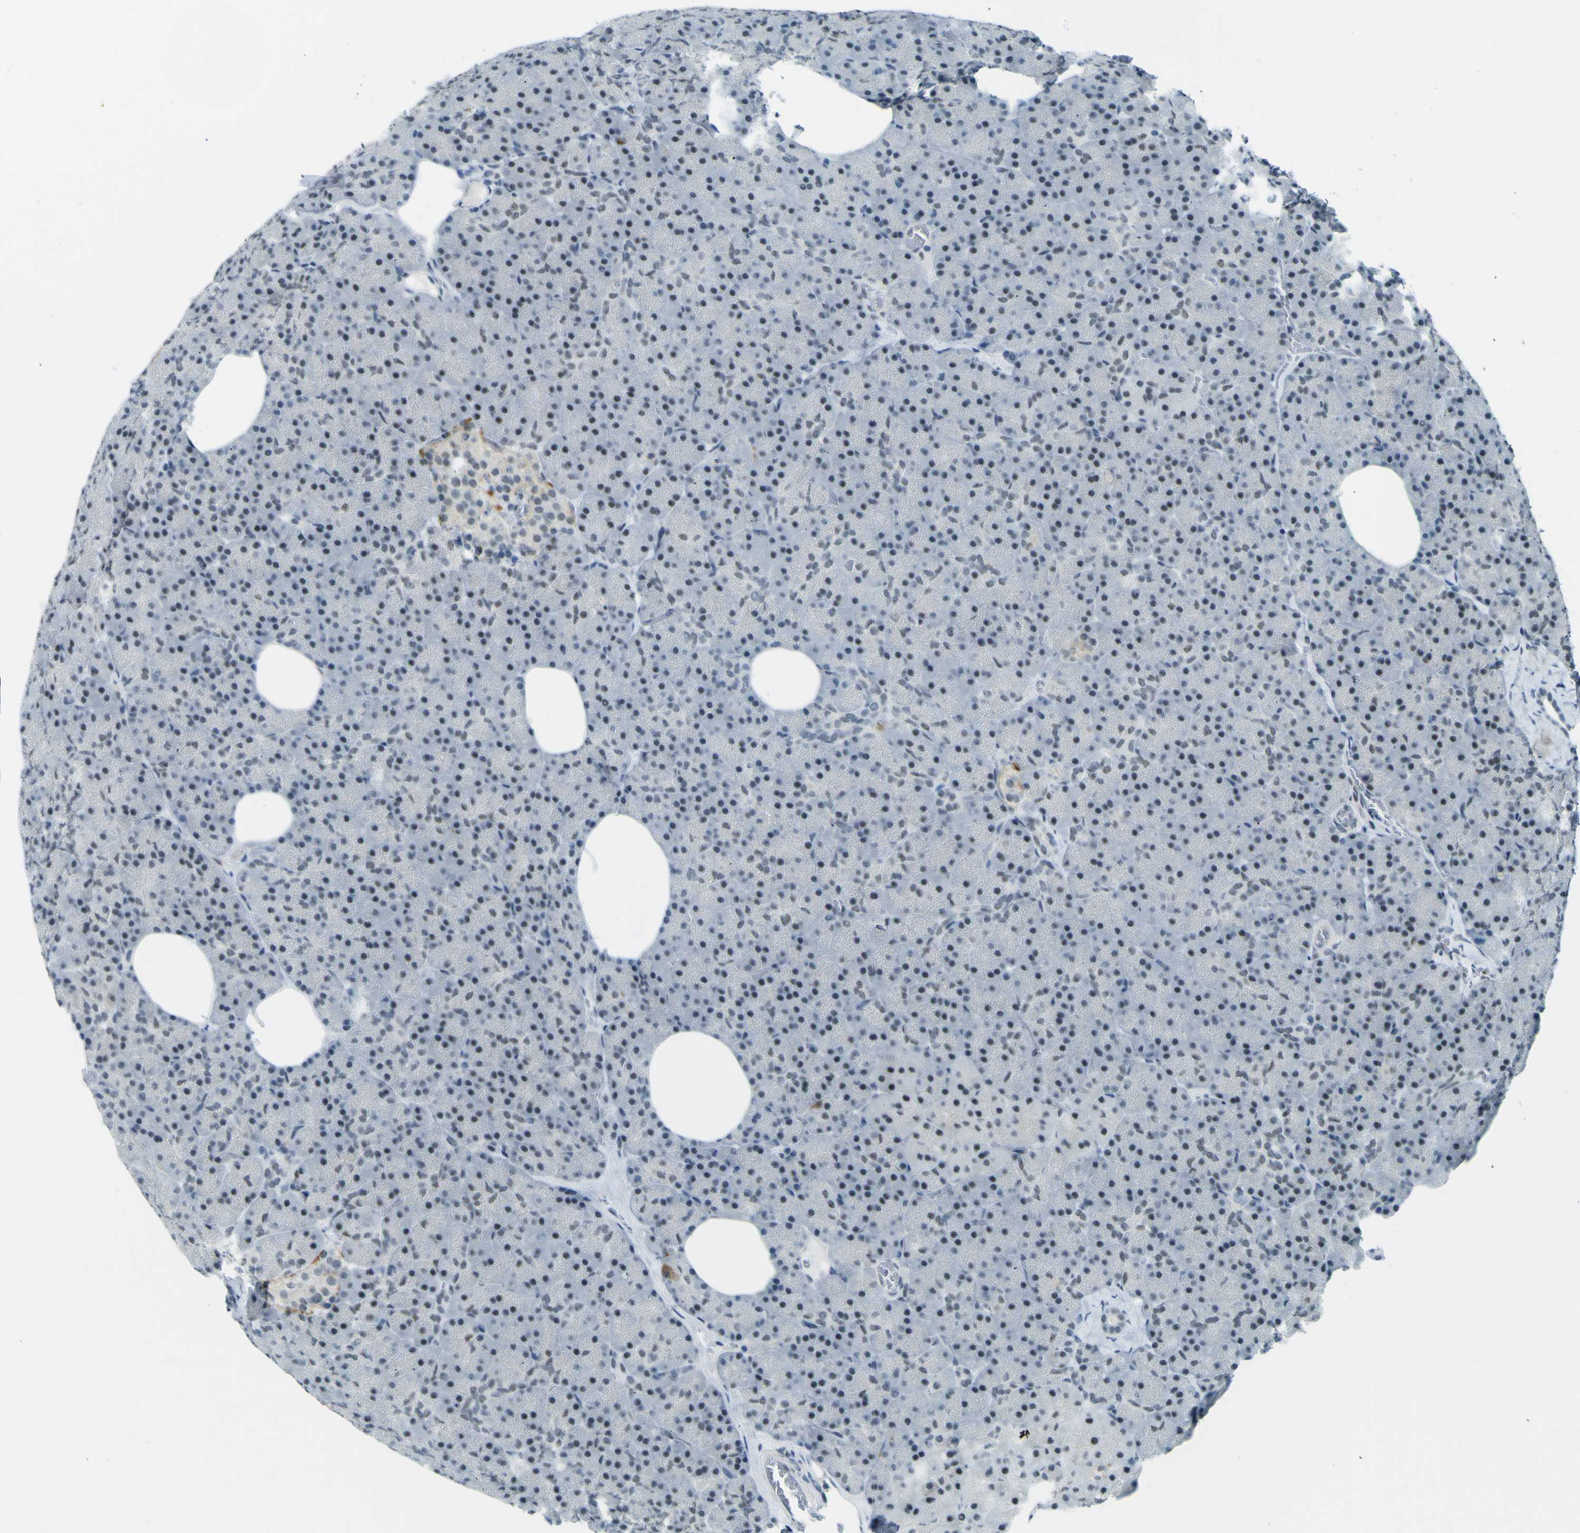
{"staining": {"intensity": "weak", "quantity": "25%-75%", "location": "nuclear"}, "tissue": "pancreas", "cell_type": "Exocrine glandular cells", "image_type": "normal", "snomed": [{"axis": "morphology", "description": "Normal tissue, NOS"}, {"axis": "topography", "description": "Pancreas"}], "caption": "Benign pancreas was stained to show a protein in brown. There is low levels of weak nuclear staining in about 25%-75% of exocrine glandular cells. Using DAB (brown) and hematoxylin (blue) stains, captured at high magnification using brightfield microscopy.", "gene": "CEBPG", "patient": {"sex": "female", "age": 35}}